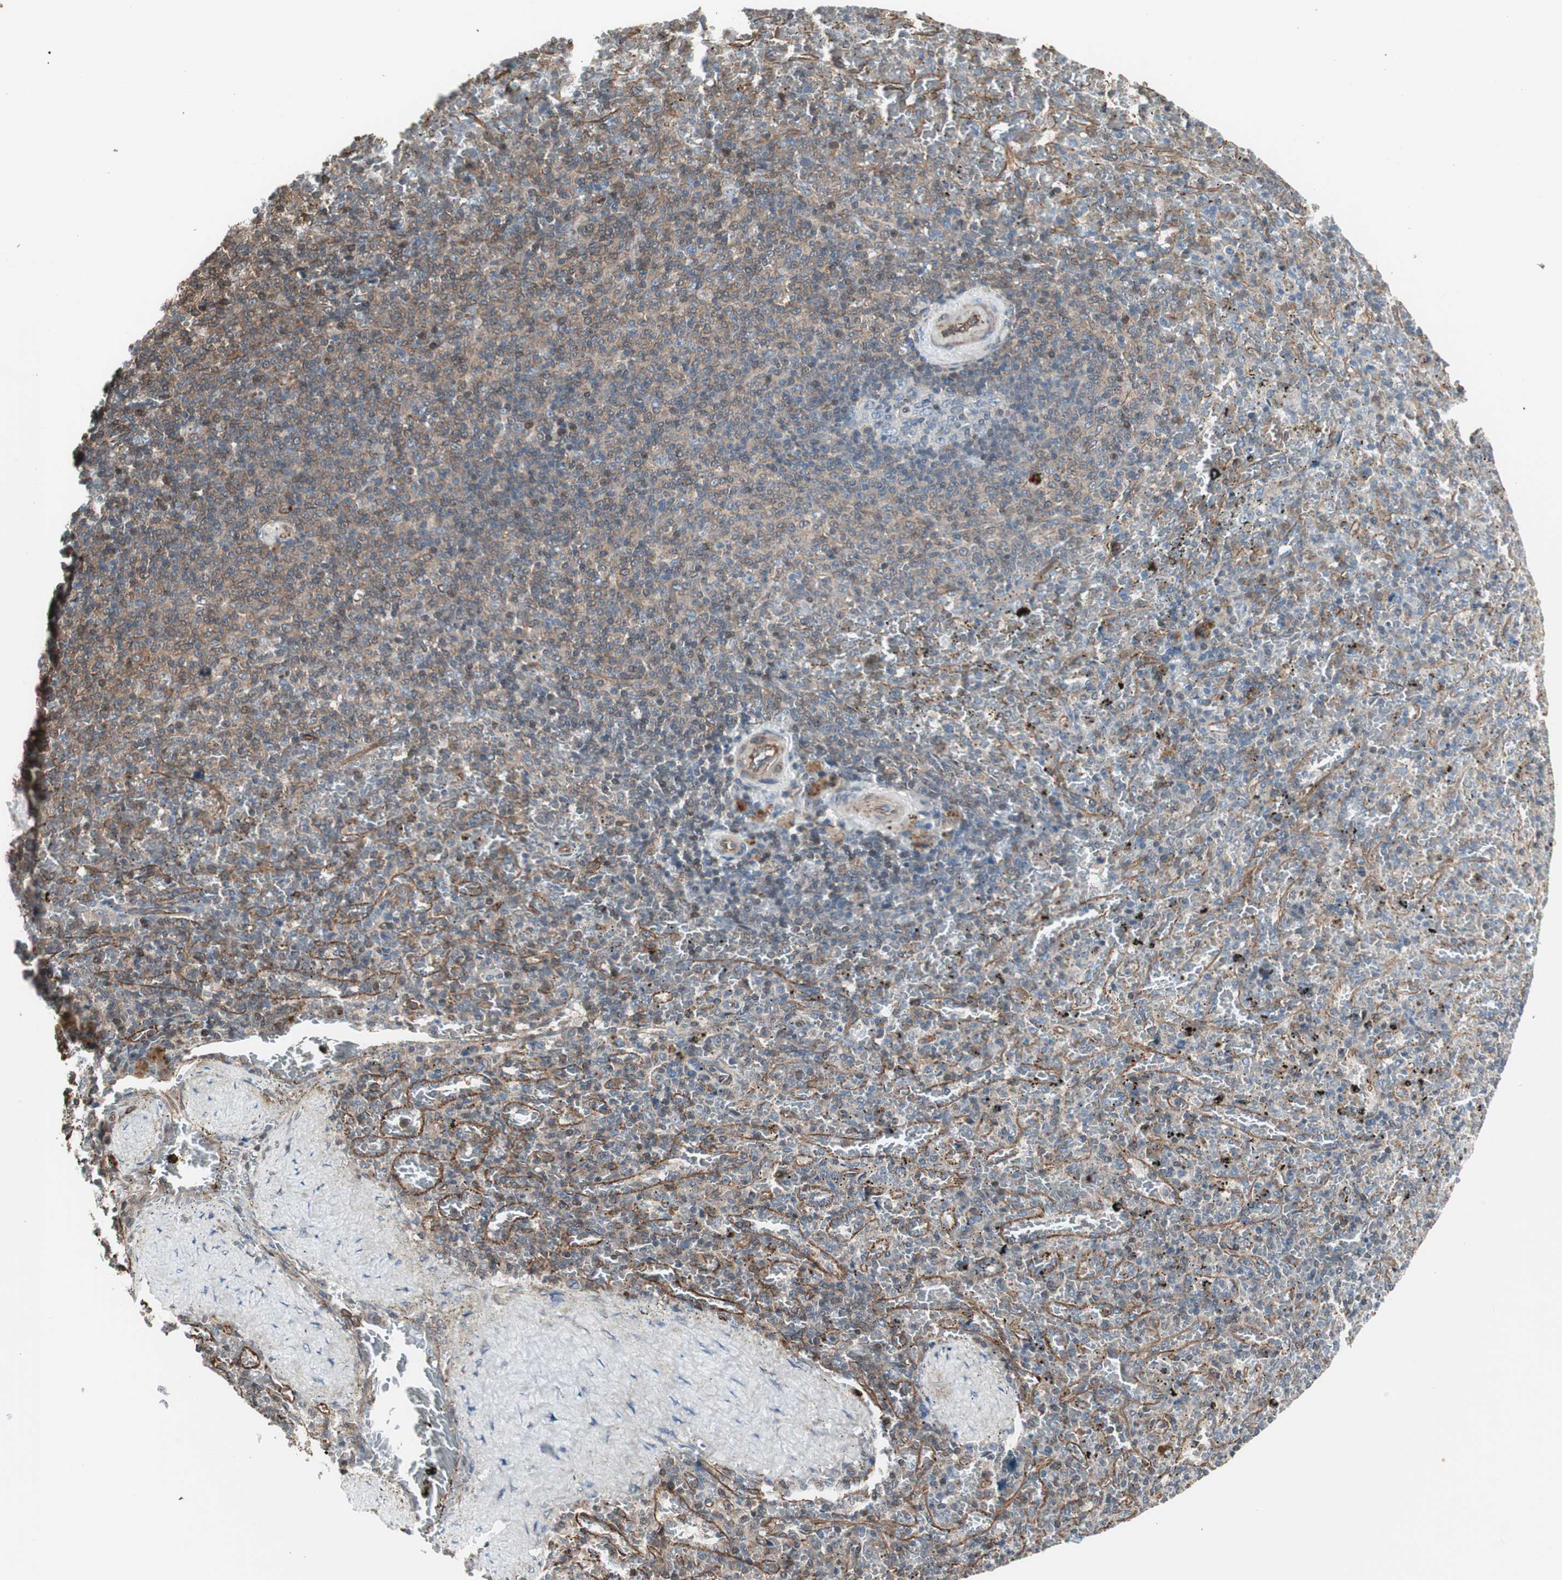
{"staining": {"intensity": "weak", "quantity": "25%-75%", "location": "cytoplasmic/membranous"}, "tissue": "spleen", "cell_type": "Cells in red pulp", "image_type": "normal", "snomed": [{"axis": "morphology", "description": "Normal tissue, NOS"}, {"axis": "topography", "description": "Spleen"}], "caption": "Immunohistochemical staining of normal spleen displays low levels of weak cytoplasmic/membranous expression in approximately 25%-75% of cells in red pulp.", "gene": "MAD2L2", "patient": {"sex": "female", "age": 43}}